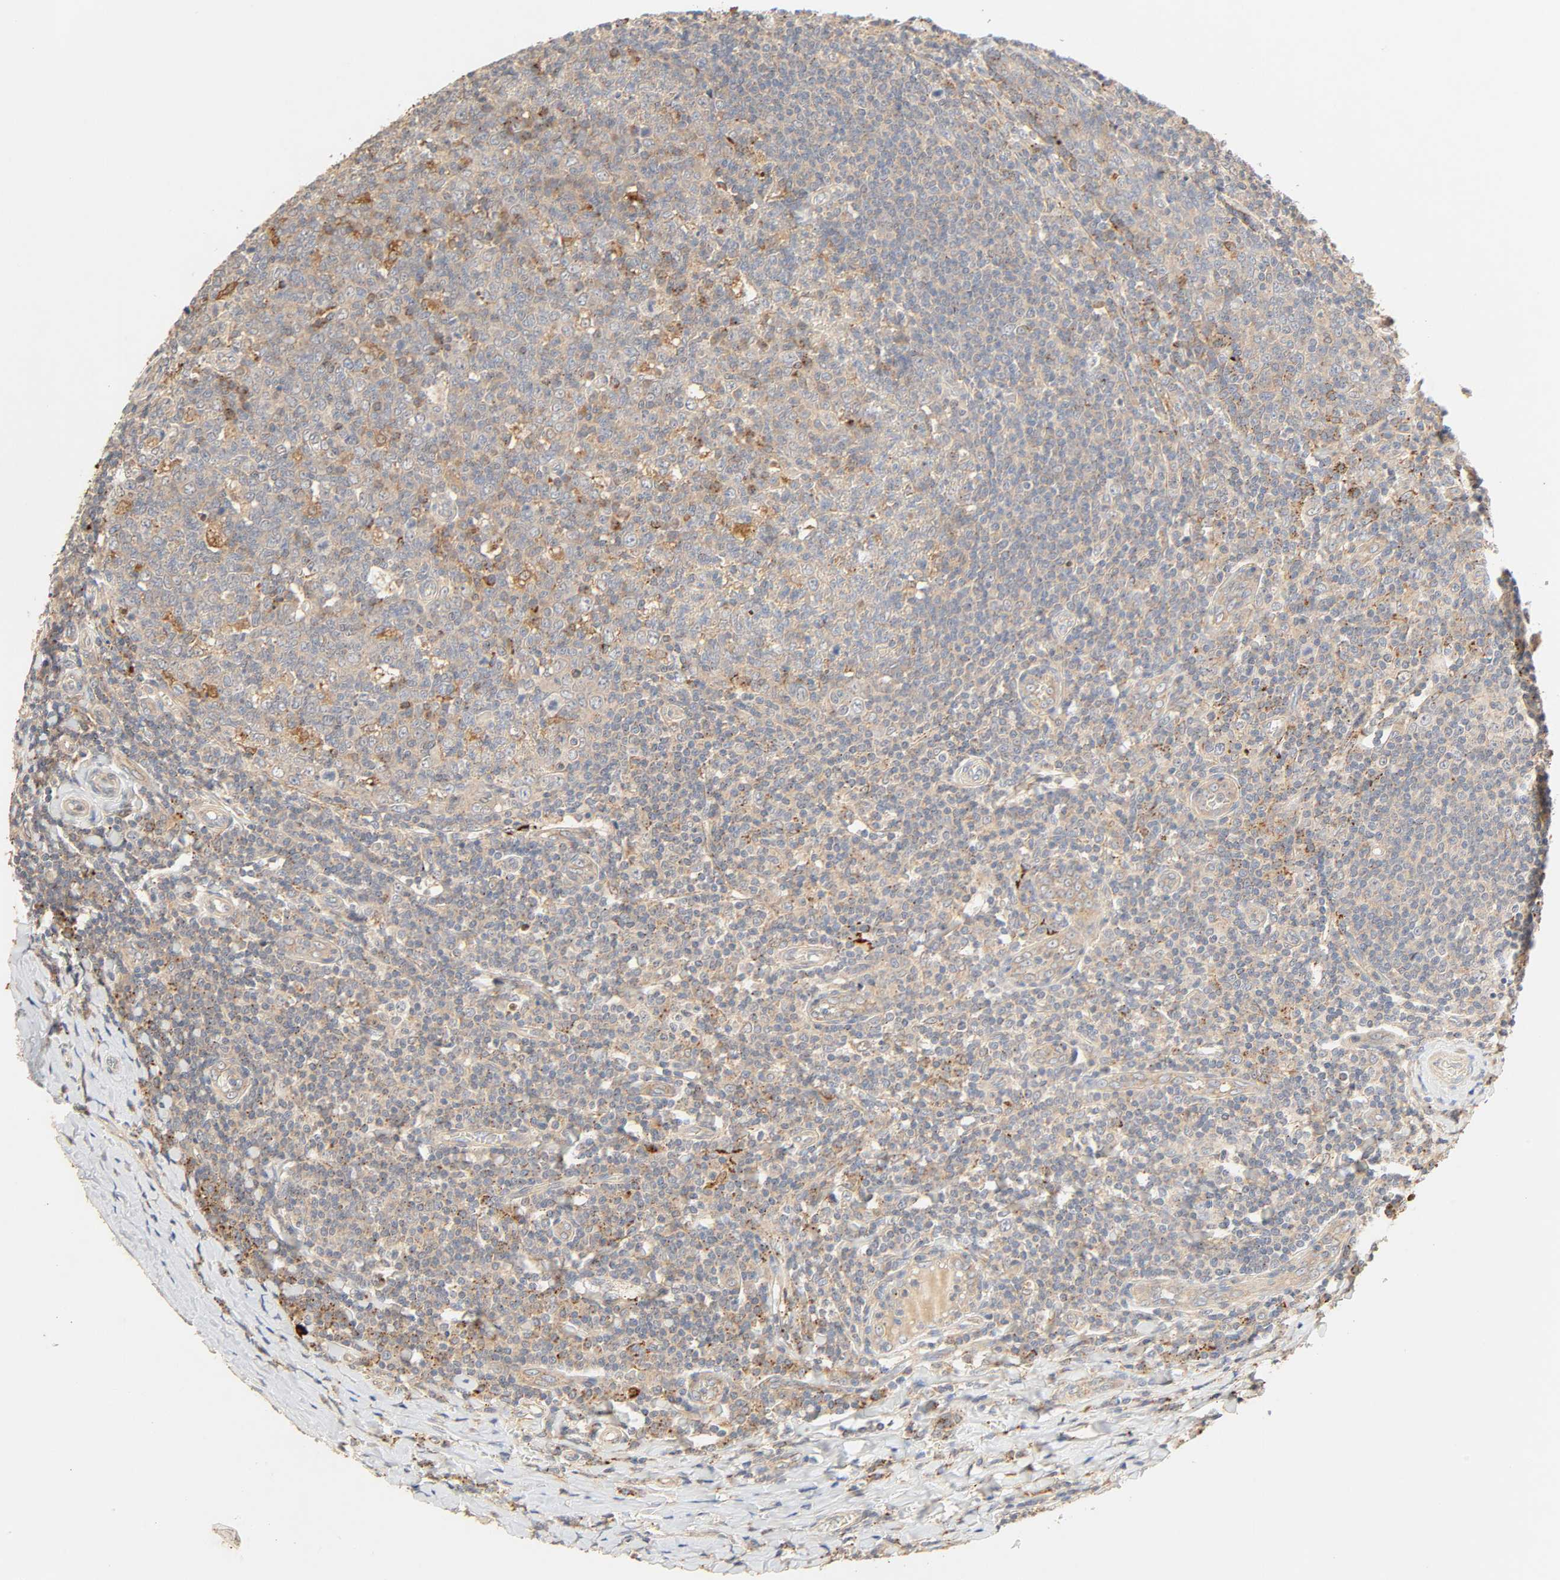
{"staining": {"intensity": "moderate", "quantity": ">75%", "location": "cytoplasmic/membranous"}, "tissue": "tonsil", "cell_type": "Germinal center cells", "image_type": "normal", "snomed": [{"axis": "morphology", "description": "Normal tissue, NOS"}, {"axis": "topography", "description": "Tonsil"}], "caption": "Protein expression analysis of benign human tonsil reveals moderate cytoplasmic/membranous positivity in approximately >75% of germinal center cells. (Brightfield microscopy of DAB IHC at high magnification).", "gene": "MAPK6", "patient": {"sex": "male", "age": 31}}